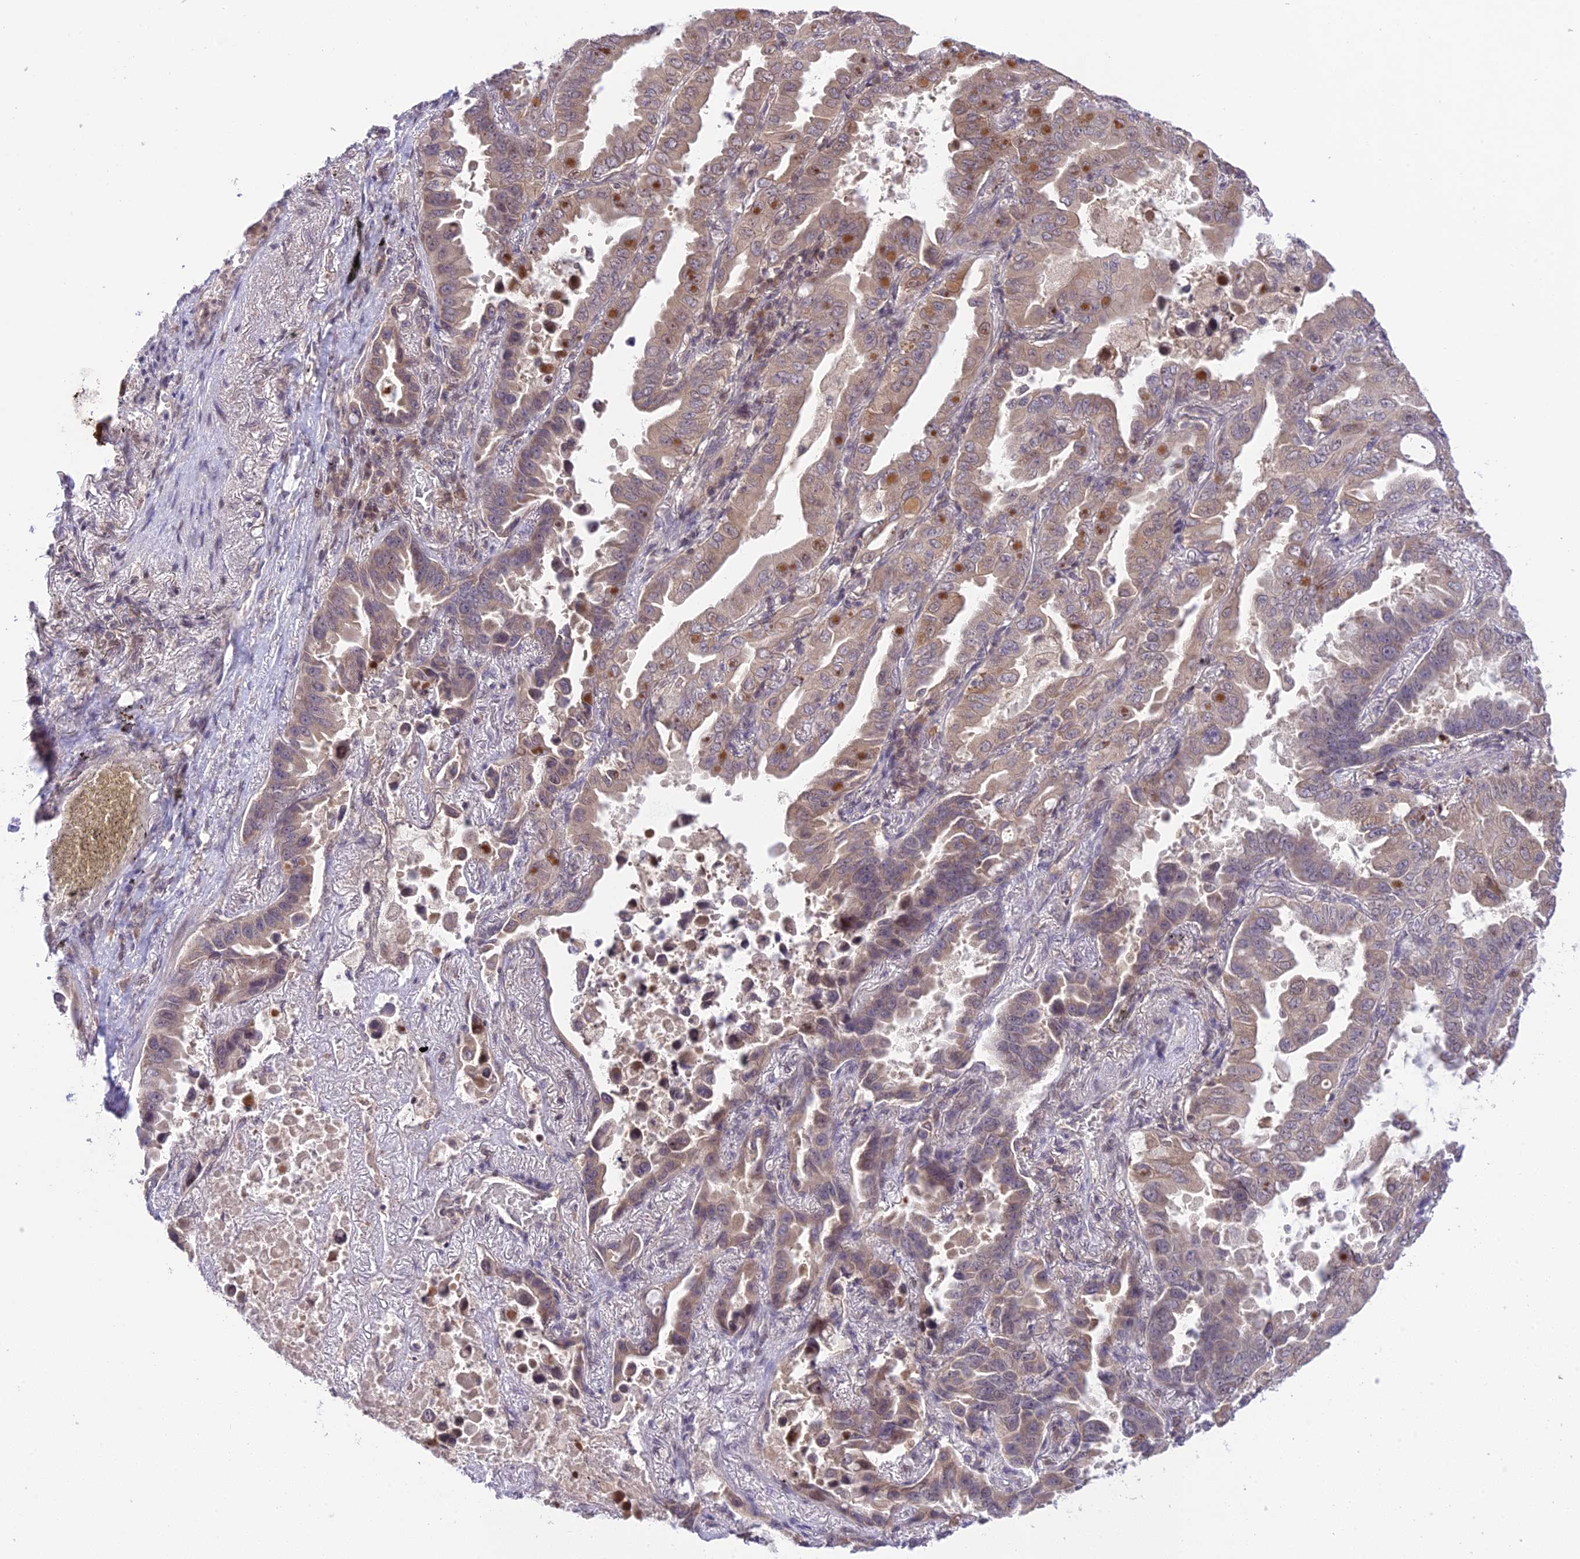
{"staining": {"intensity": "moderate", "quantity": ">75%", "location": "cytoplasmic/membranous"}, "tissue": "lung cancer", "cell_type": "Tumor cells", "image_type": "cancer", "snomed": [{"axis": "morphology", "description": "Adenocarcinoma, NOS"}, {"axis": "topography", "description": "Lung"}], "caption": "Lung cancer tissue demonstrates moderate cytoplasmic/membranous expression in about >75% of tumor cells (DAB IHC with brightfield microscopy, high magnification).", "gene": "TEKT1", "patient": {"sex": "male", "age": 64}}